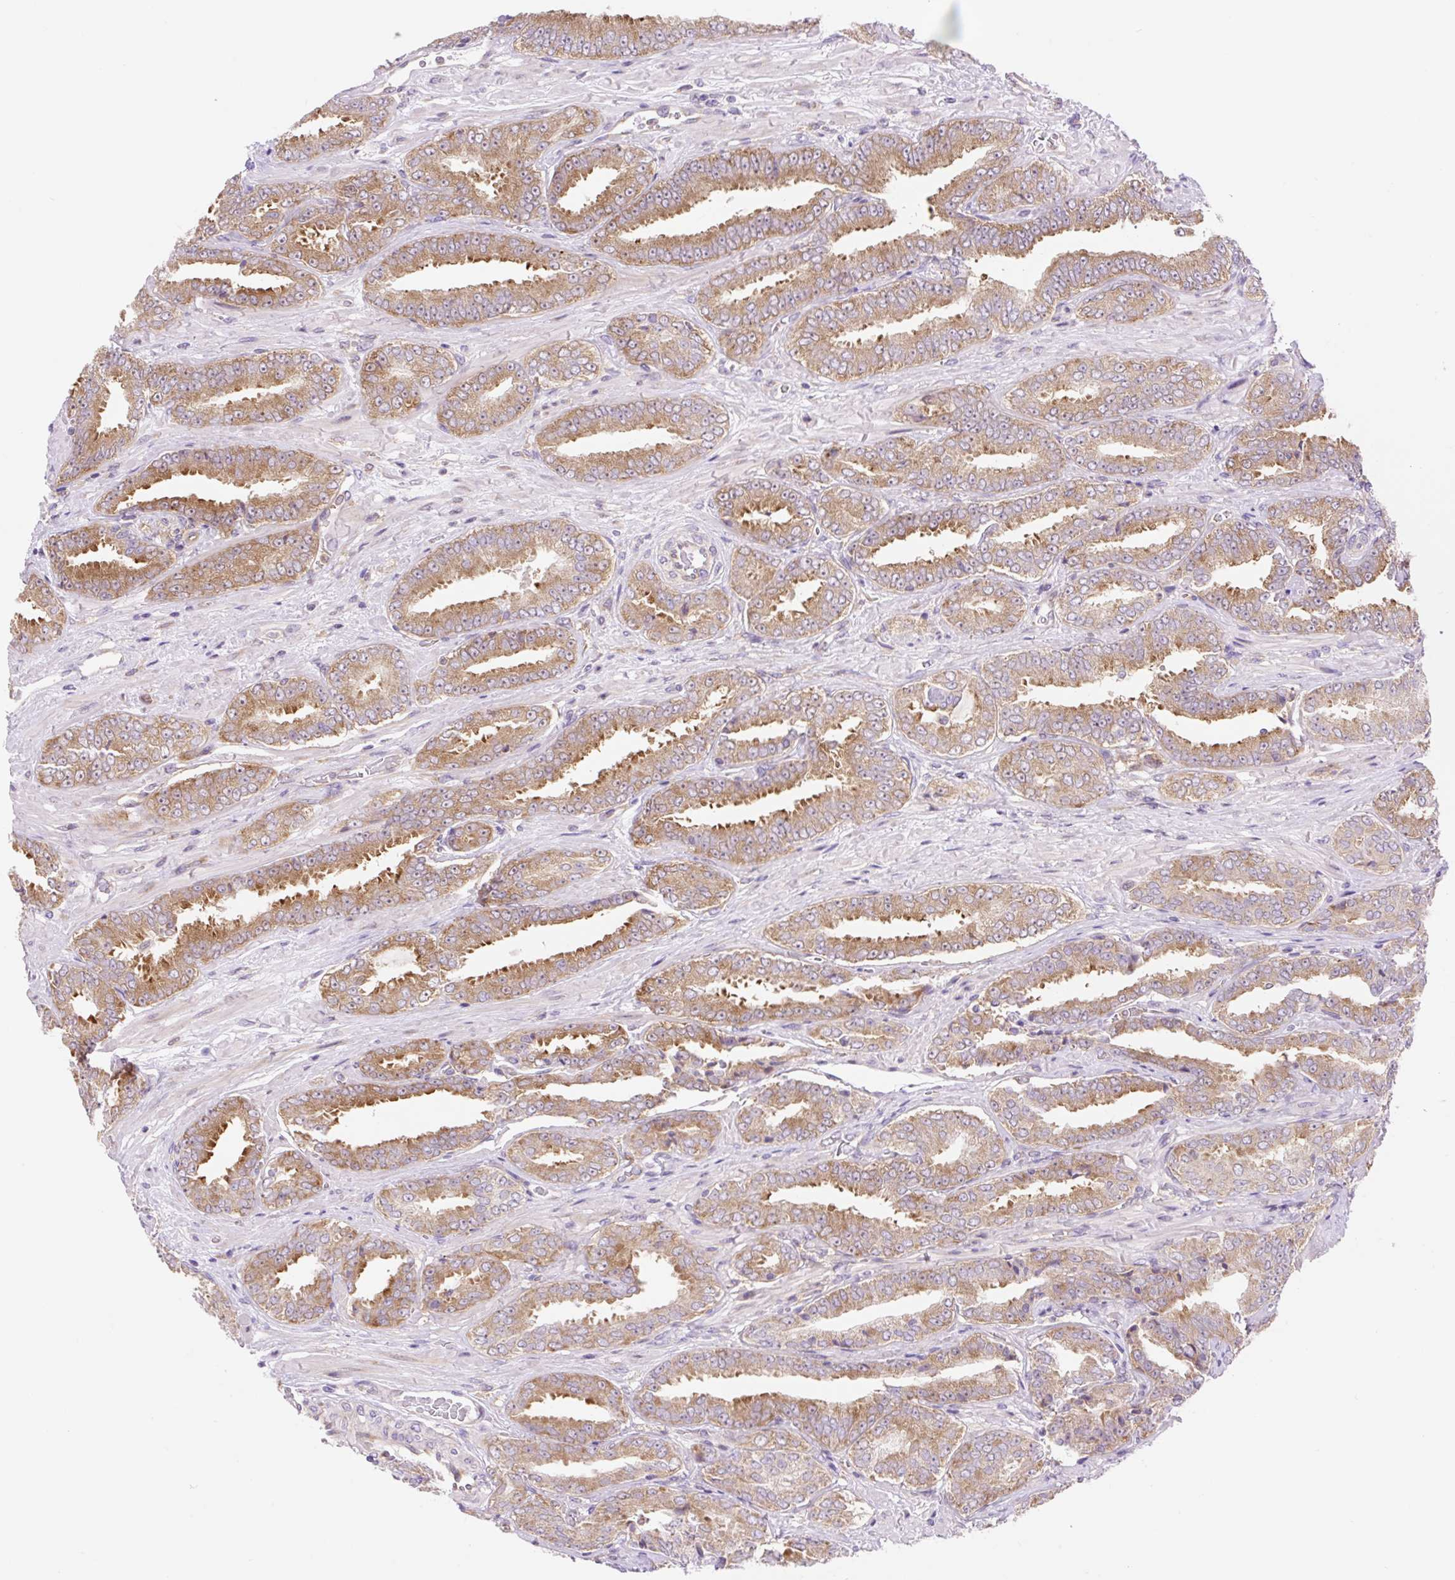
{"staining": {"intensity": "moderate", "quantity": ">75%", "location": "cytoplasmic/membranous"}, "tissue": "prostate cancer", "cell_type": "Tumor cells", "image_type": "cancer", "snomed": [{"axis": "morphology", "description": "Adenocarcinoma, High grade"}, {"axis": "topography", "description": "Prostate"}], "caption": "Immunohistochemistry (IHC) of prostate cancer (adenocarcinoma (high-grade)) demonstrates medium levels of moderate cytoplasmic/membranous staining in approximately >75% of tumor cells. The protein of interest is stained brown, and the nuclei are stained in blue (DAB IHC with brightfield microscopy, high magnification).", "gene": "GPR45", "patient": {"sex": "male", "age": 72}}